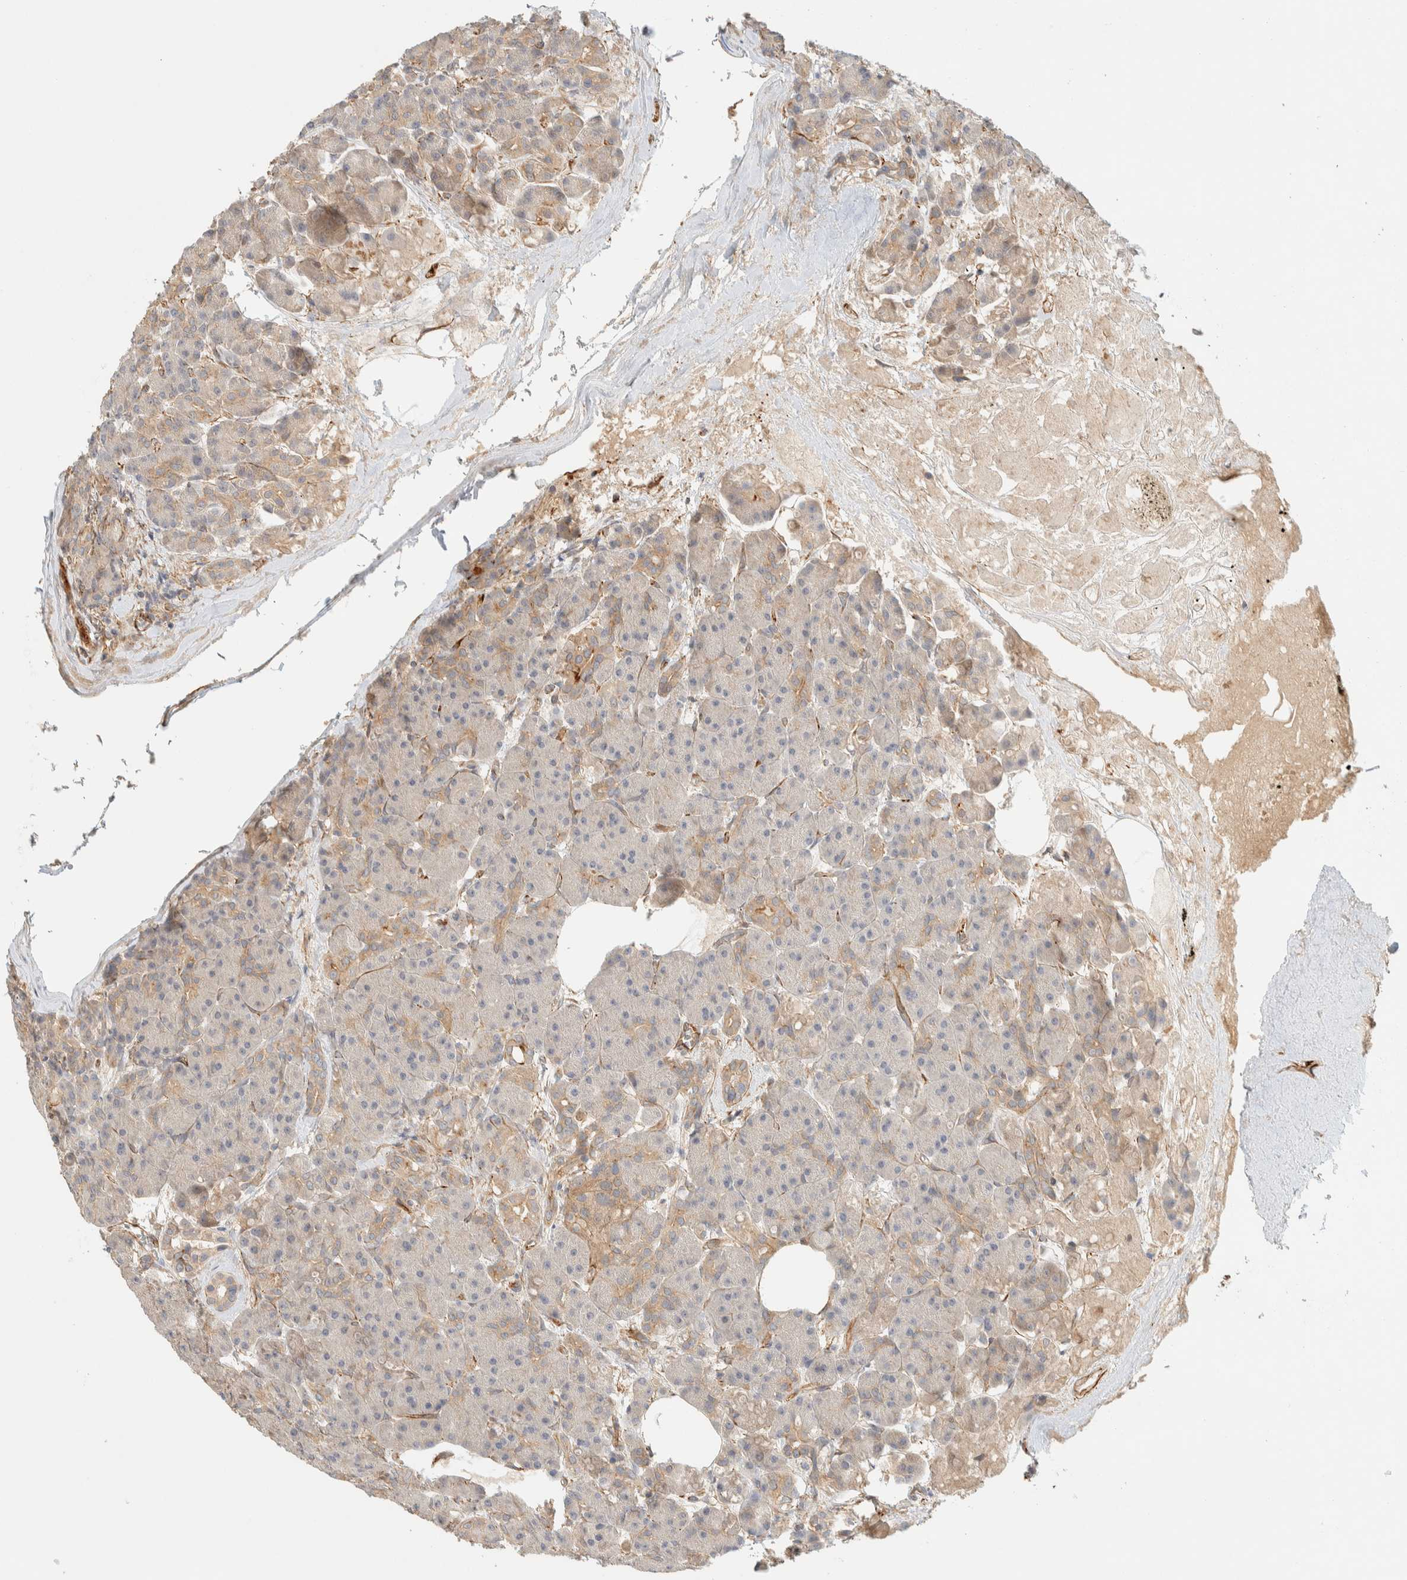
{"staining": {"intensity": "weak", "quantity": "25%-75%", "location": "cytoplasmic/membranous"}, "tissue": "pancreas", "cell_type": "Exocrine glandular cells", "image_type": "normal", "snomed": [{"axis": "morphology", "description": "Normal tissue, NOS"}, {"axis": "topography", "description": "Pancreas"}], "caption": "Pancreas stained with immunohistochemistry reveals weak cytoplasmic/membranous expression in approximately 25%-75% of exocrine glandular cells. The protein is shown in brown color, while the nuclei are stained blue.", "gene": "FAT1", "patient": {"sex": "male", "age": 63}}